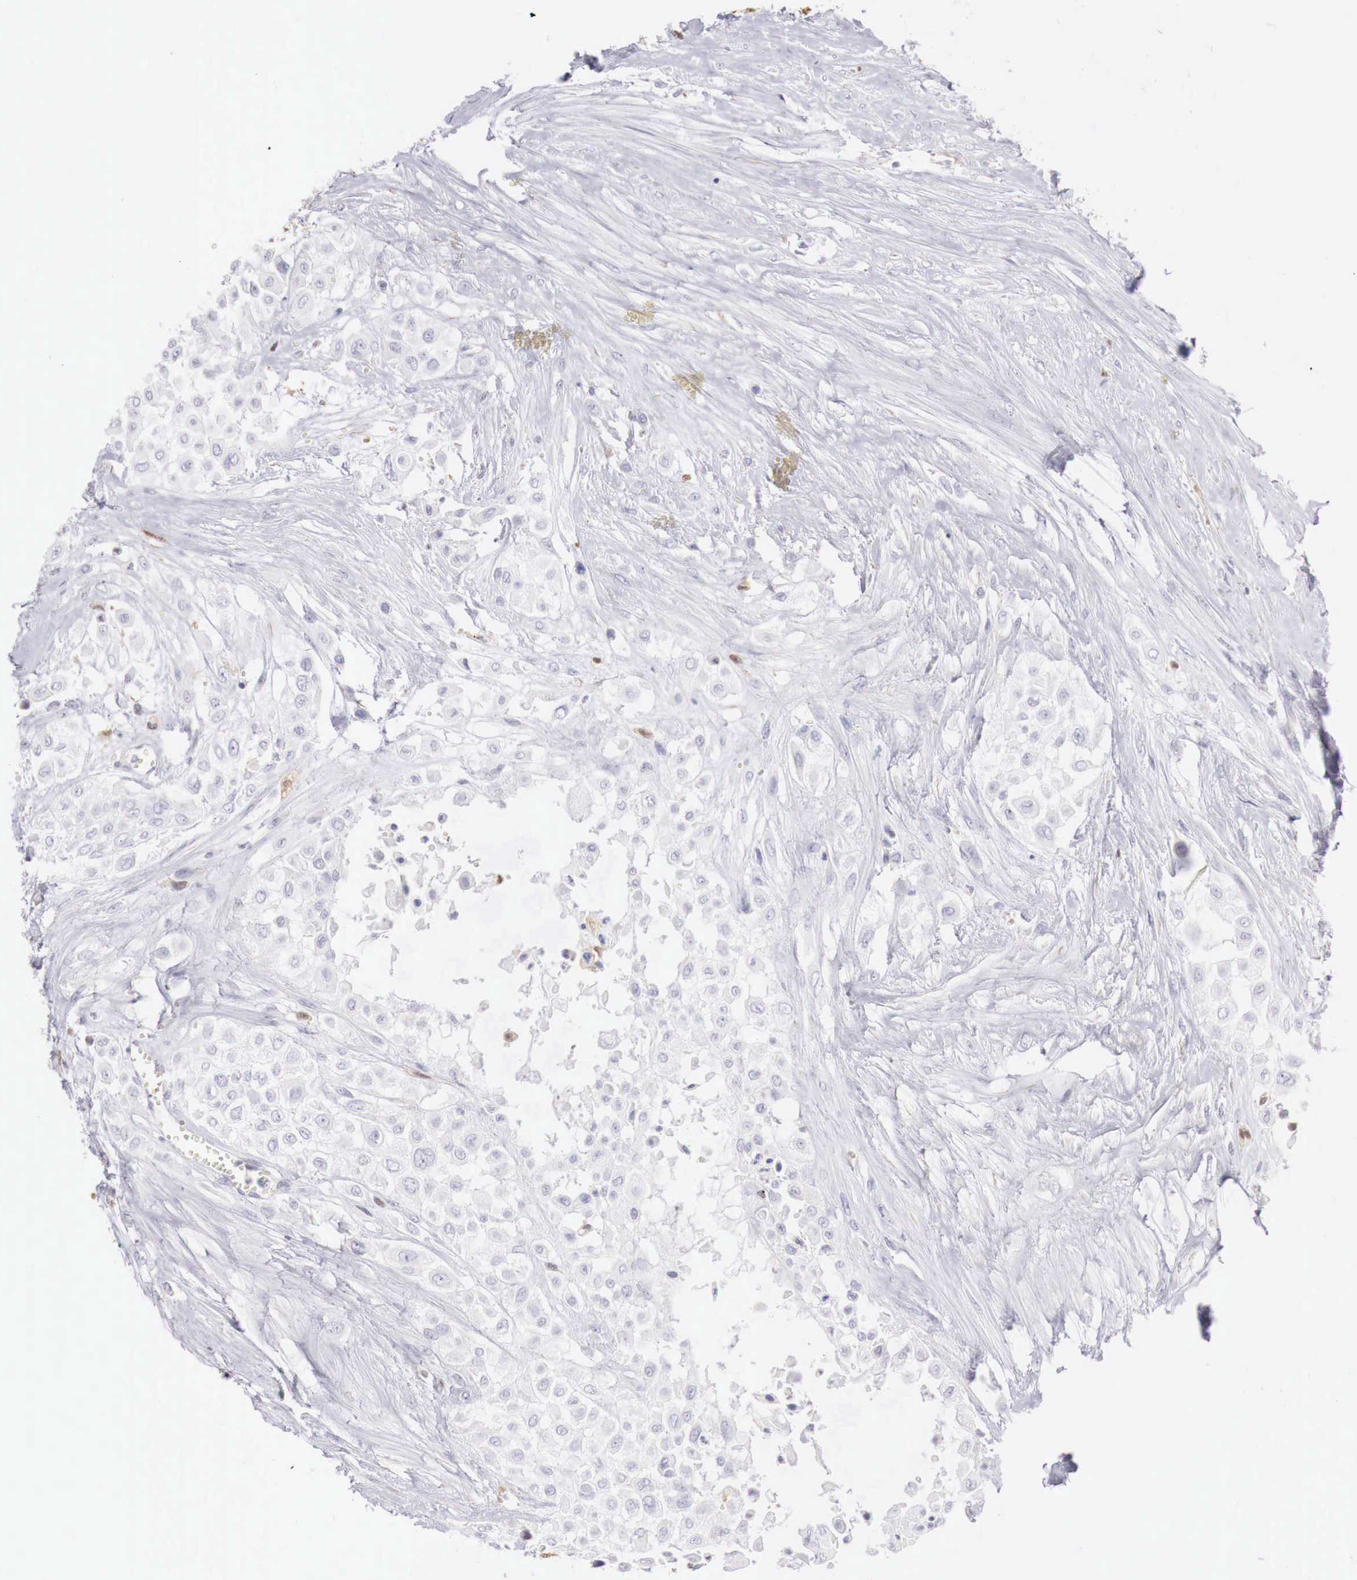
{"staining": {"intensity": "negative", "quantity": "none", "location": "none"}, "tissue": "urothelial cancer", "cell_type": "Tumor cells", "image_type": "cancer", "snomed": [{"axis": "morphology", "description": "Urothelial carcinoma, High grade"}, {"axis": "topography", "description": "Urinary bladder"}], "caption": "Tumor cells are negative for brown protein staining in urothelial cancer.", "gene": "RENBP", "patient": {"sex": "male", "age": 57}}